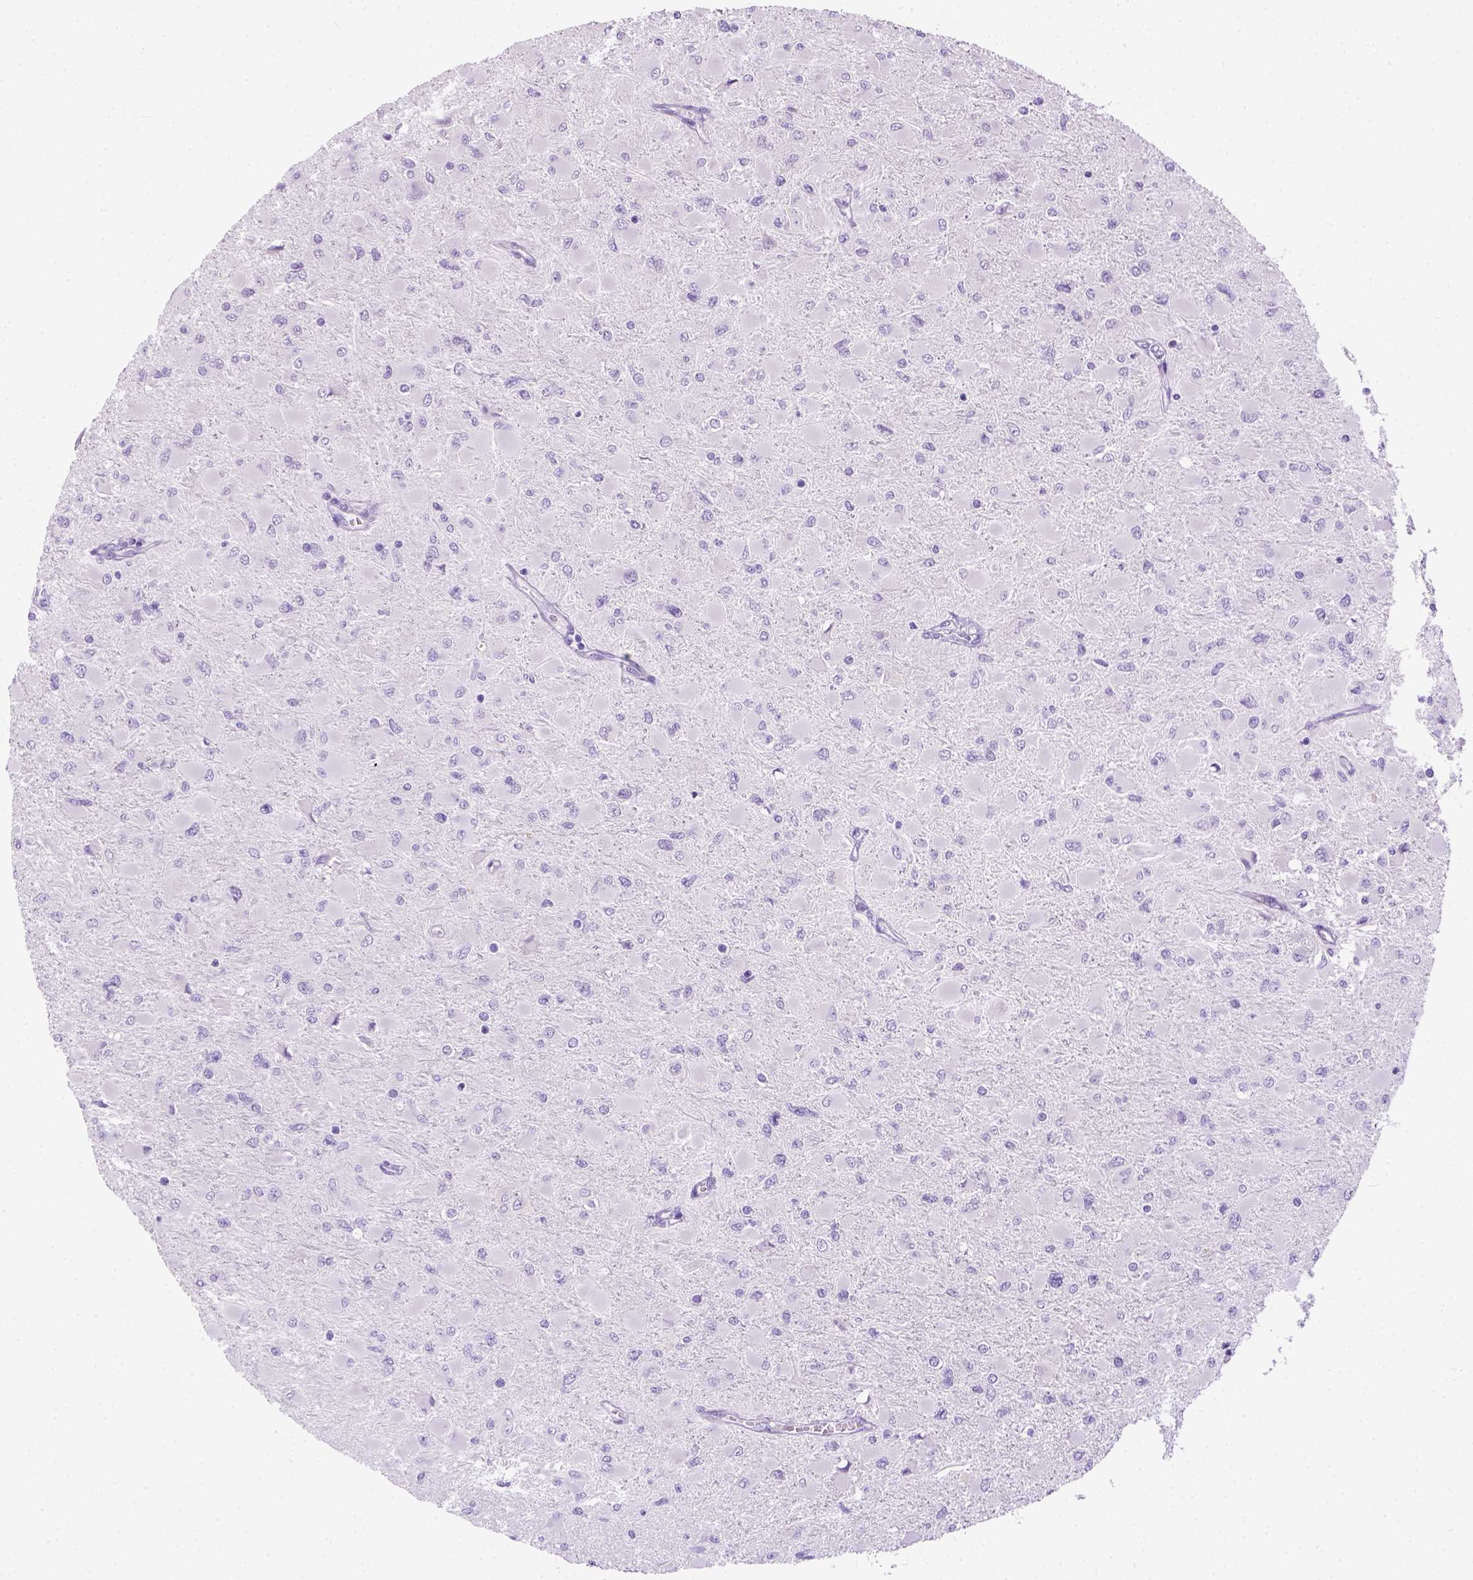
{"staining": {"intensity": "negative", "quantity": "none", "location": "none"}, "tissue": "glioma", "cell_type": "Tumor cells", "image_type": "cancer", "snomed": [{"axis": "morphology", "description": "Glioma, malignant, High grade"}, {"axis": "topography", "description": "Cerebral cortex"}], "caption": "An immunohistochemistry (IHC) histopathology image of glioma is shown. There is no staining in tumor cells of glioma.", "gene": "TMEM38A", "patient": {"sex": "female", "age": 36}}